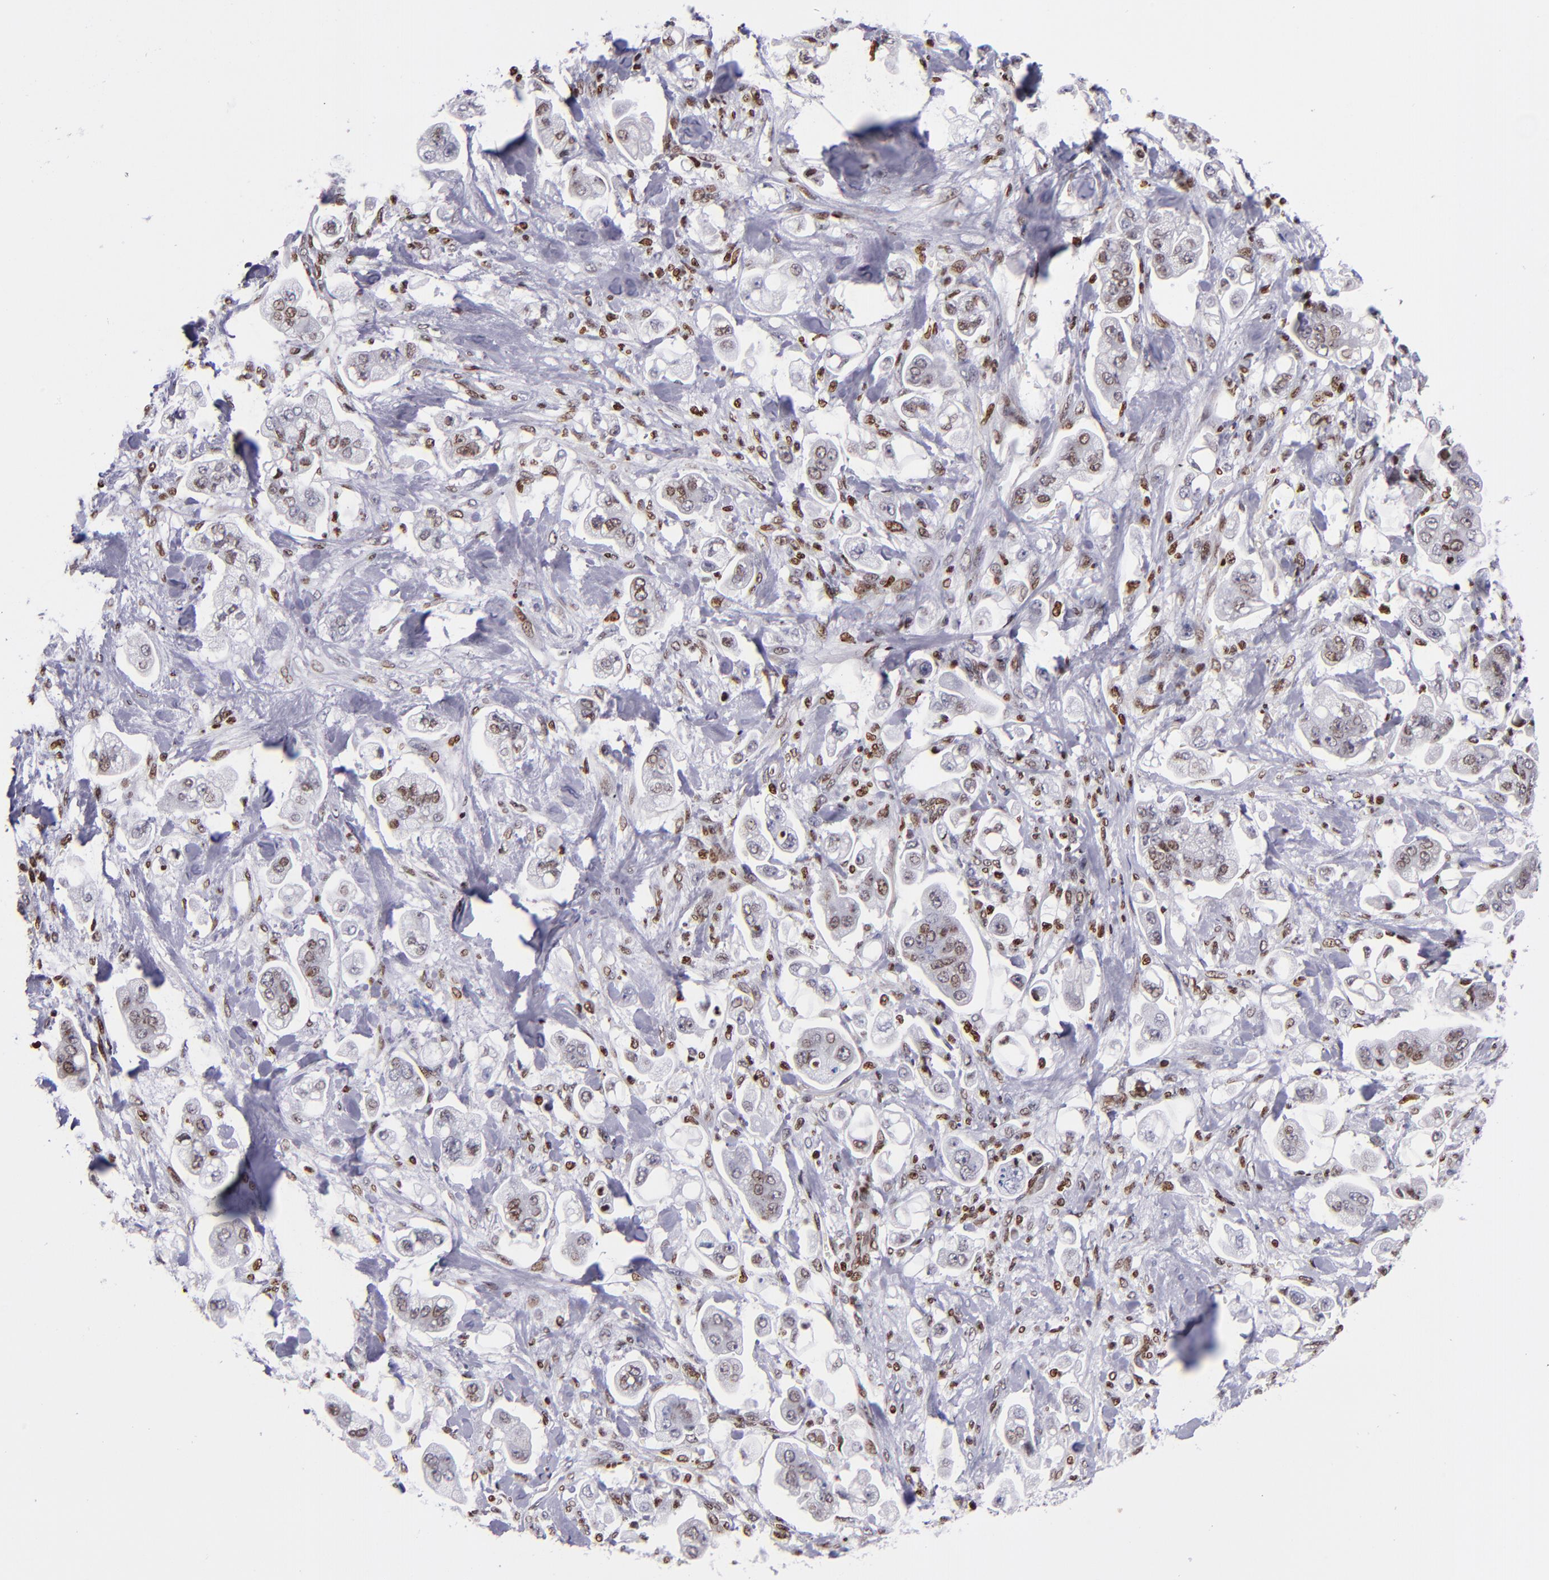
{"staining": {"intensity": "weak", "quantity": "25%-75%", "location": "nuclear"}, "tissue": "stomach cancer", "cell_type": "Tumor cells", "image_type": "cancer", "snomed": [{"axis": "morphology", "description": "Adenocarcinoma, NOS"}, {"axis": "topography", "description": "Stomach"}], "caption": "This histopathology image exhibits immunohistochemistry staining of adenocarcinoma (stomach), with low weak nuclear staining in about 25%-75% of tumor cells.", "gene": "CDKL5", "patient": {"sex": "male", "age": 62}}